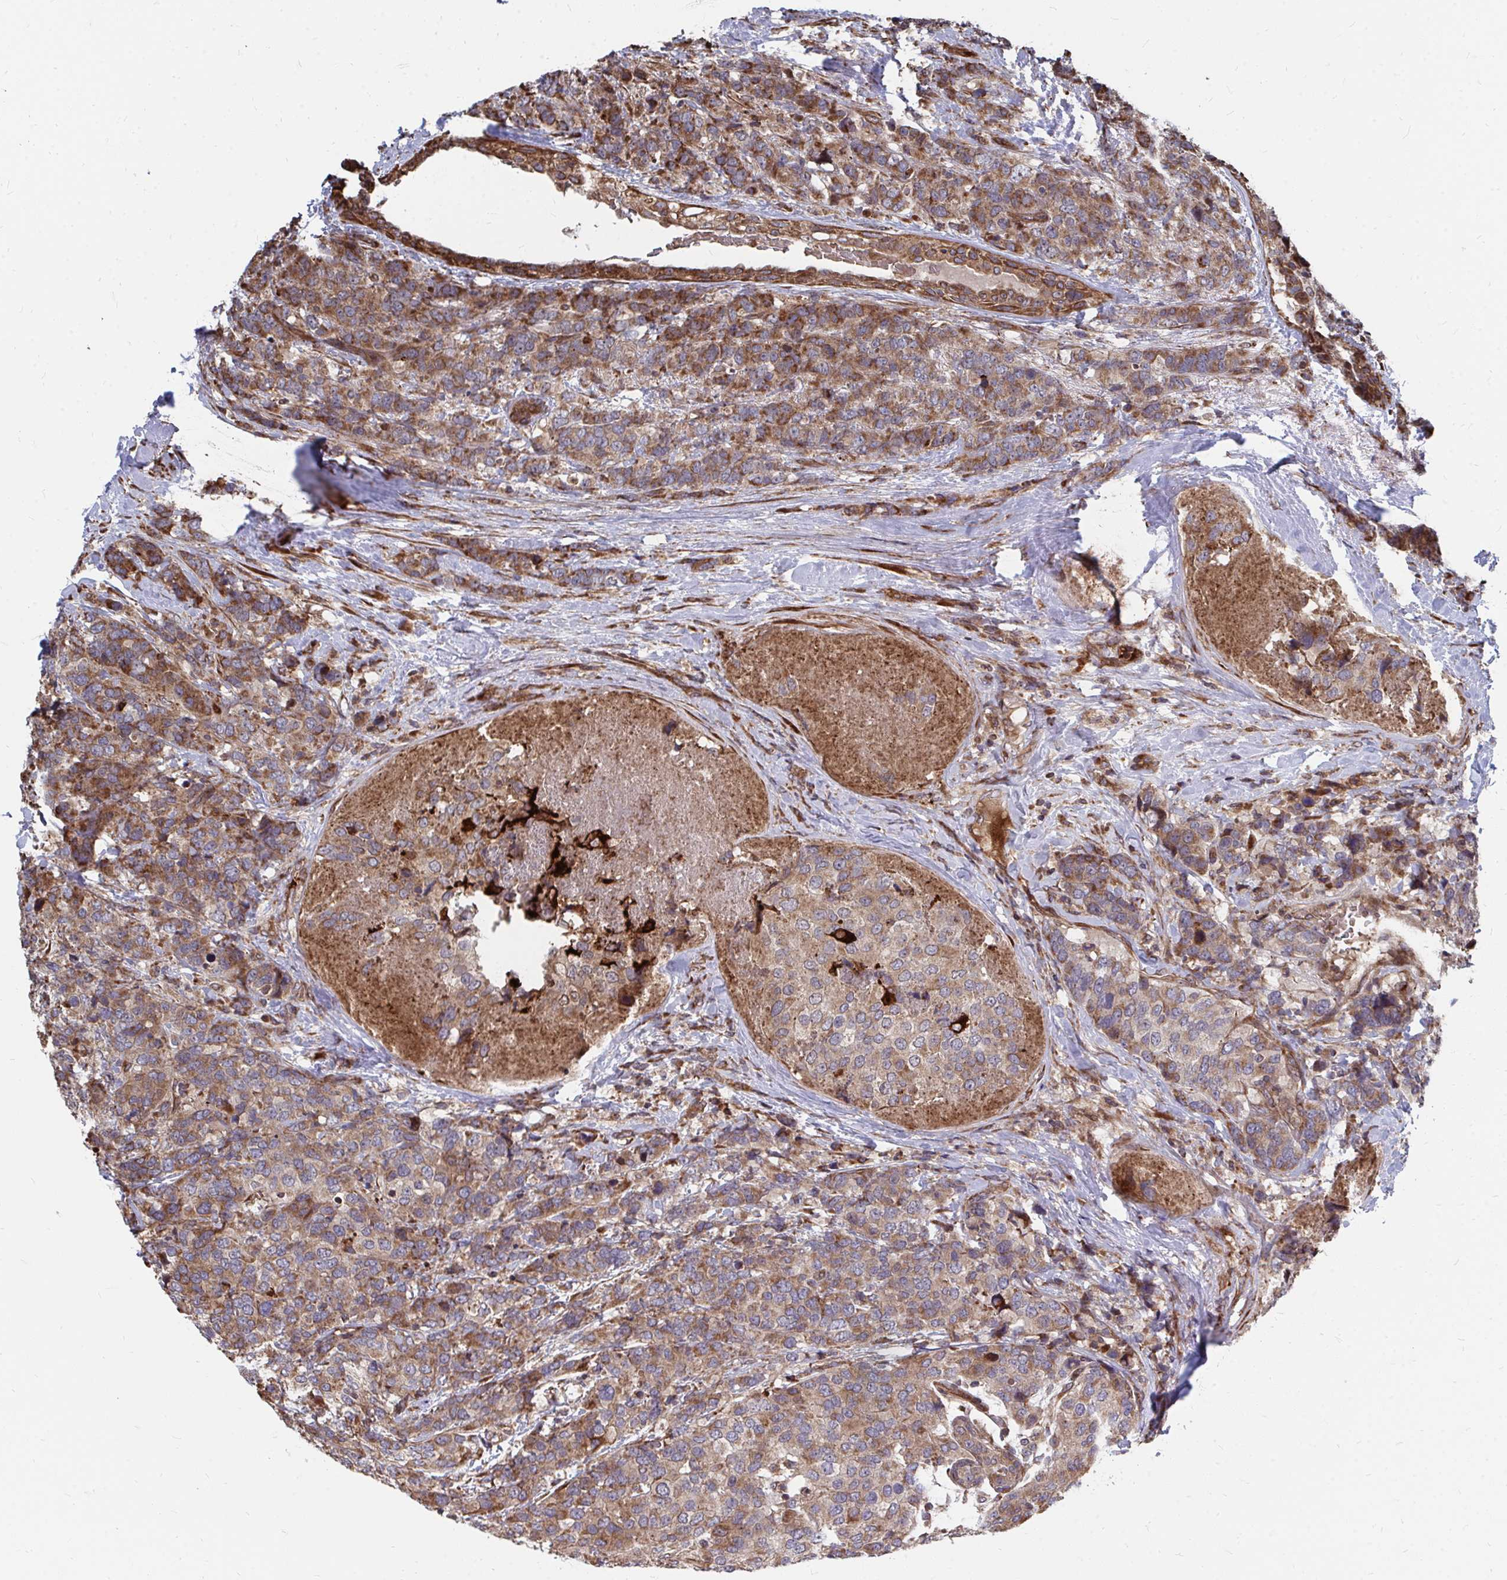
{"staining": {"intensity": "moderate", "quantity": ">75%", "location": "cytoplasmic/membranous"}, "tissue": "breast cancer", "cell_type": "Tumor cells", "image_type": "cancer", "snomed": [{"axis": "morphology", "description": "Lobular carcinoma"}, {"axis": "topography", "description": "Breast"}], "caption": "This is an image of immunohistochemistry staining of breast cancer, which shows moderate staining in the cytoplasmic/membranous of tumor cells.", "gene": "FAM89A", "patient": {"sex": "female", "age": 59}}